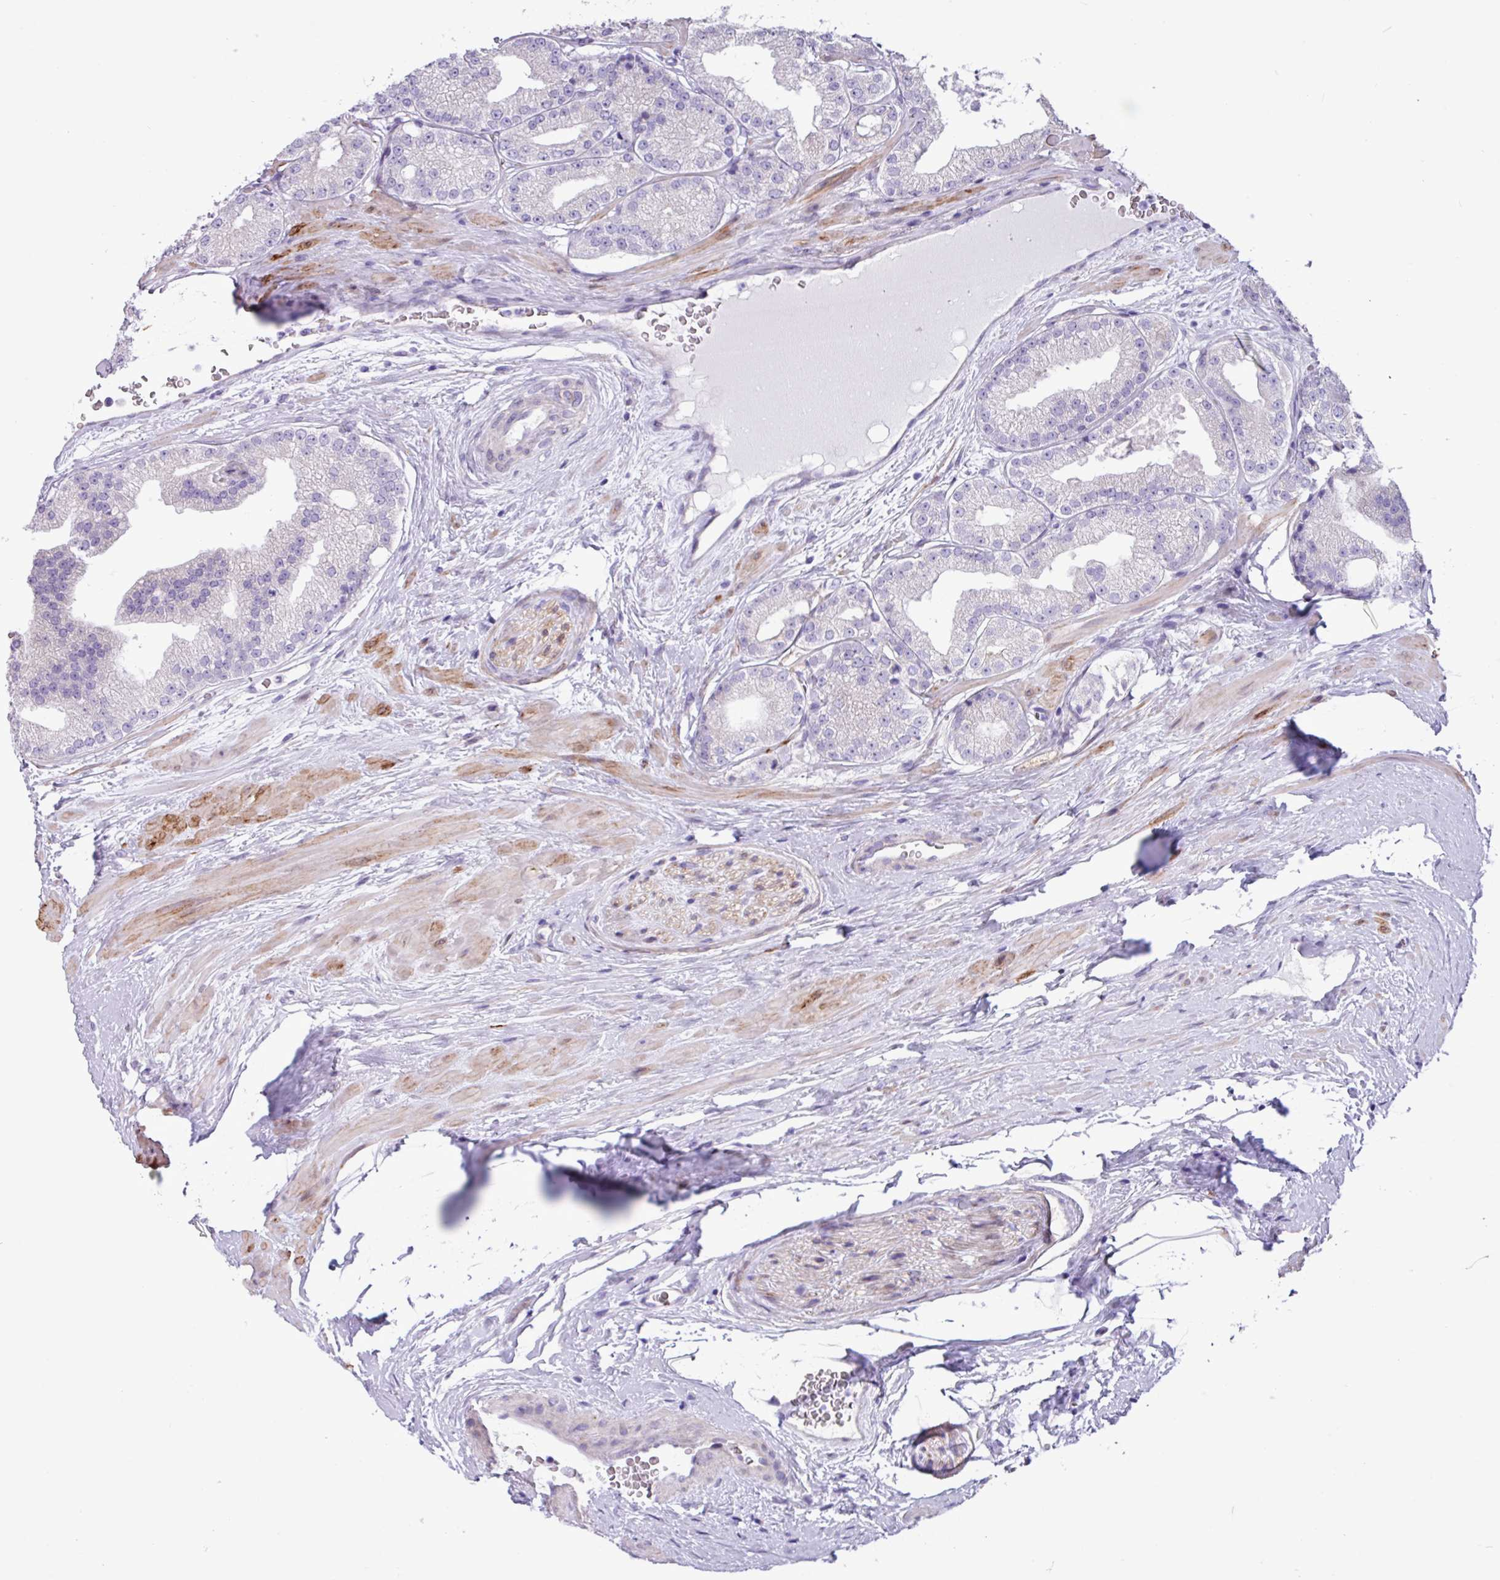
{"staining": {"intensity": "negative", "quantity": "none", "location": "none"}, "tissue": "prostate cancer", "cell_type": "Tumor cells", "image_type": "cancer", "snomed": [{"axis": "morphology", "description": "Adenocarcinoma, High grade"}, {"axis": "topography", "description": "Prostate"}], "caption": "Immunohistochemistry of human prostate high-grade adenocarcinoma reveals no positivity in tumor cells.", "gene": "SLC38A1", "patient": {"sex": "male", "age": 68}}